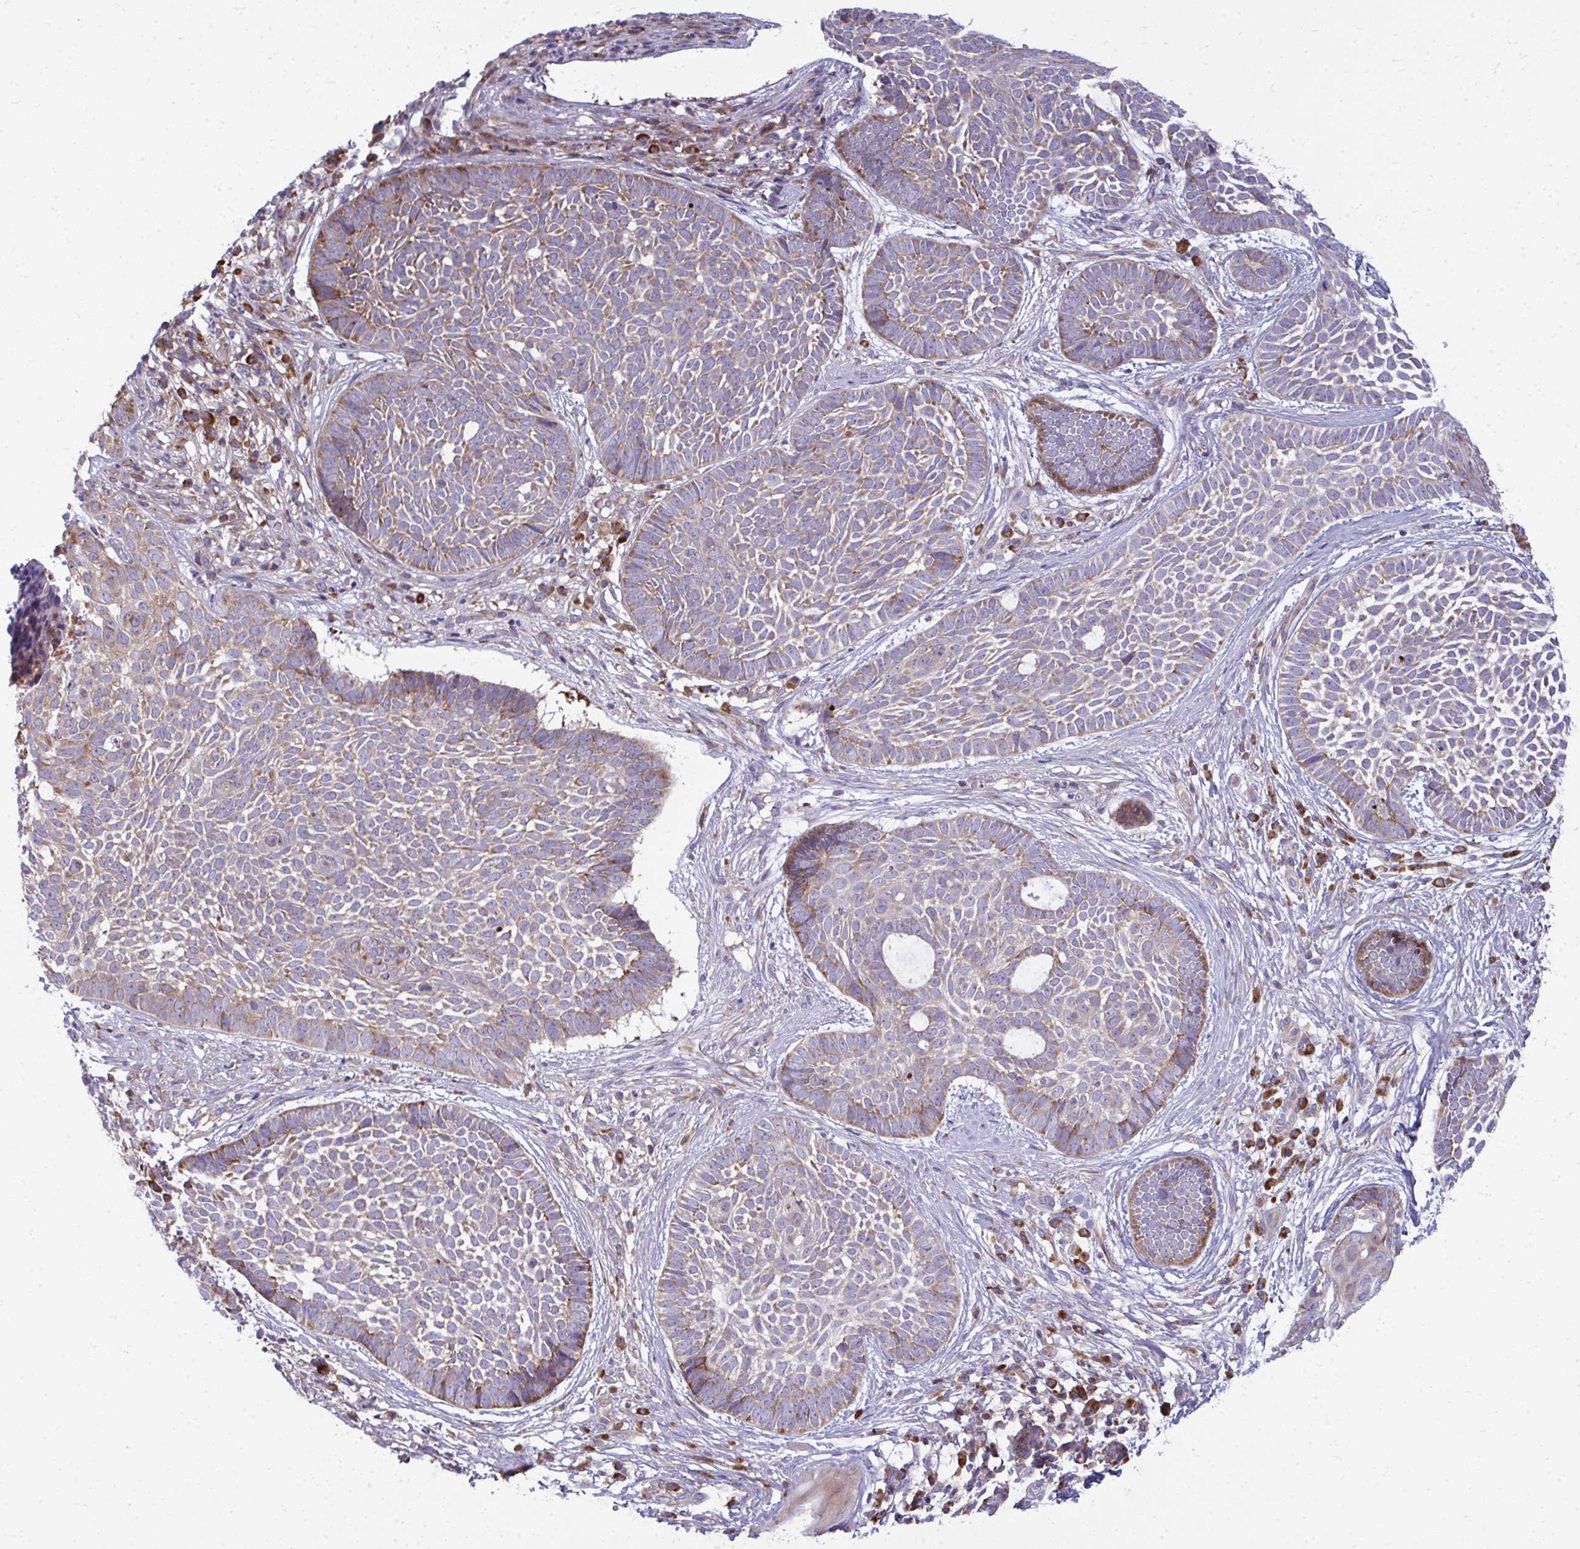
{"staining": {"intensity": "moderate", "quantity": "25%-75%", "location": "cytoplasmic/membranous"}, "tissue": "skin cancer", "cell_type": "Tumor cells", "image_type": "cancer", "snomed": [{"axis": "morphology", "description": "Basal cell carcinoma"}, {"axis": "topography", "description": "Skin"}], "caption": "Brown immunohistochemical staining in human skin basal cell carcinoma displays moderate cytoplasmic/membranous expression in about 25%-75% of tumor cells.", "gene": "GFPT2", "patient": {"sex": "female", "age": 89}}